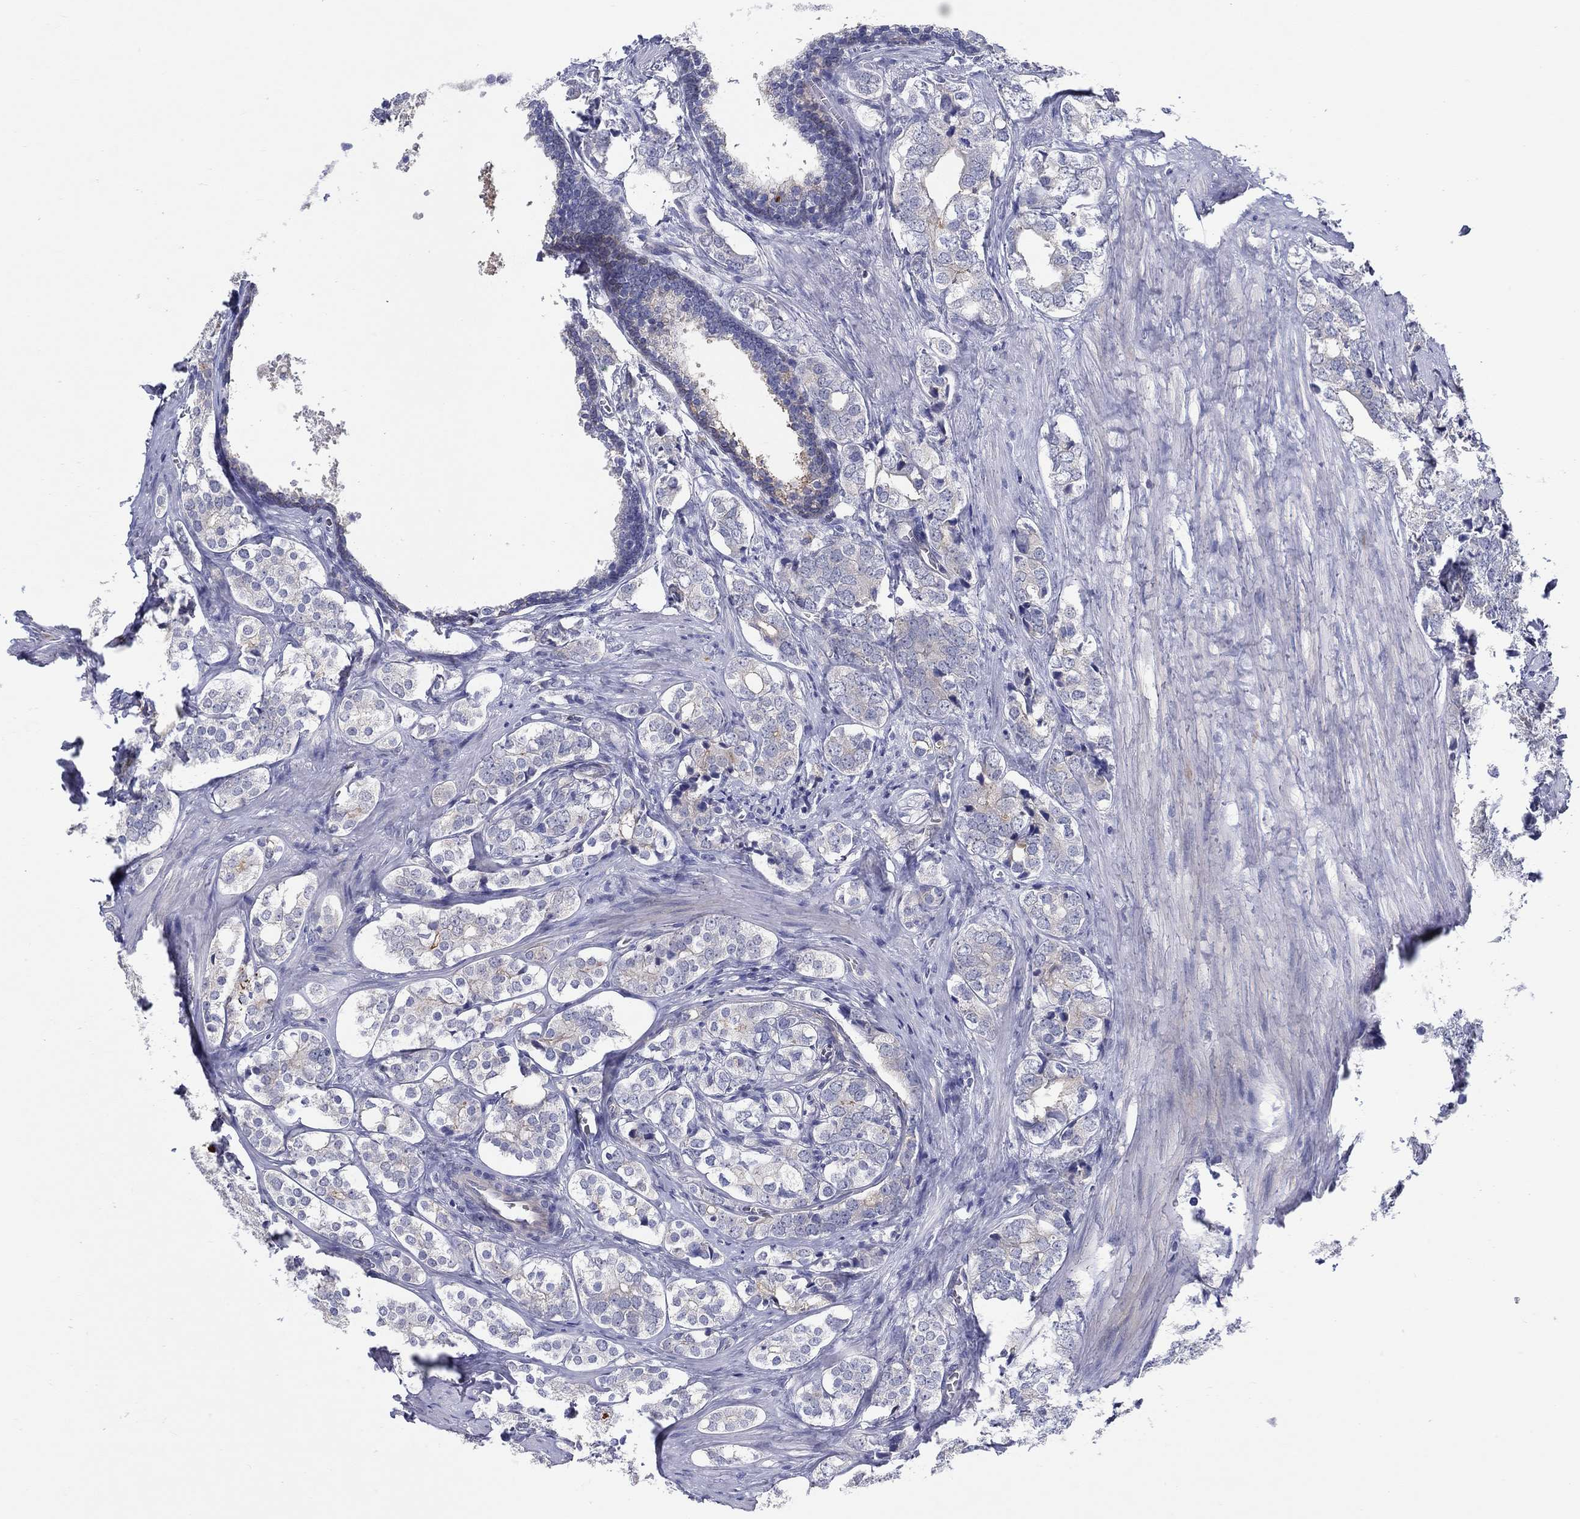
{"staining": {"intensity": "negative", "quantity": "none", "location": "none"}, "tissue": "prostate cancer", "cell_type": "Tumor cells", "image_type": "cancer", "snomed": [{"axis": "morphology", "description": "Adenocarcinoma, NOS"}, {"axis": "topography", "description": "Prostate and seminal vesicle, NOS"}], "caption": "This is an IHC photomicrograph of adenocarcinoma (prostate). There is no staining in tumor cells.", "gene": "ERMP1", "patient": {"sex": "male", "age": 63}}